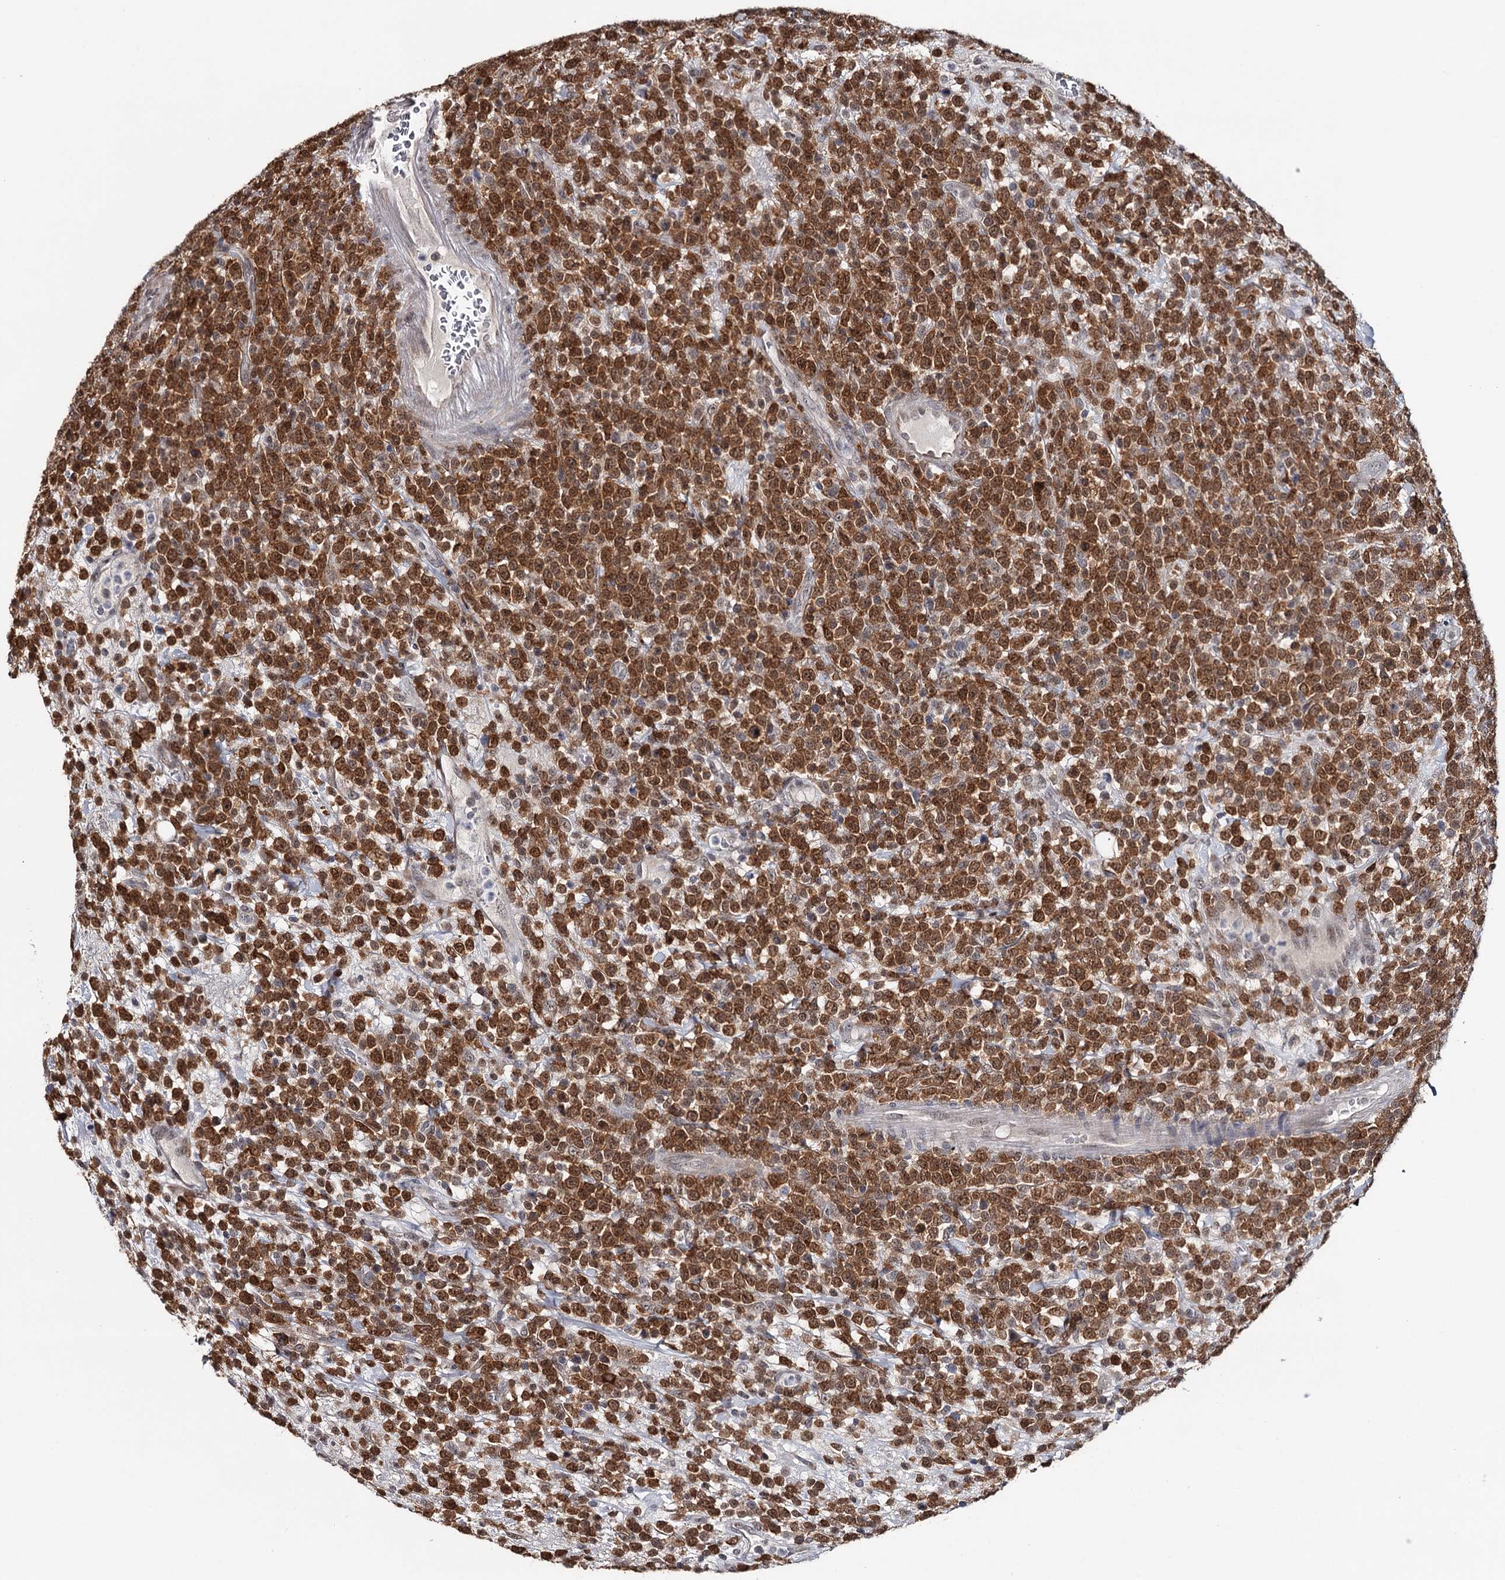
{"staining": {"intensity": "strong", "quantity": ">75%", "location": "cytoplasmic/membranous,nuclear"}, "tissue": "lymphoma", "cell_type": "Tumor cells", "image_type": "cancer", "snomed": [{"axis": "morphology", "description": "Malignant lymphoma, non-Hodgkin's type, High grade"}, {"axis": "topography", "description": "Colon"}], "caption": "High-grade malignant lymphoma, non-Hodgkin's type stained with immunohistochemistry exhibits strong cytoplasmic/membranous and nuclear staining in about >75% of tumor cells. (IHC, brightfield microscopy, high magnification).", "gene": "GTSF1", "patient": {"sex": "female", "age": 53}}